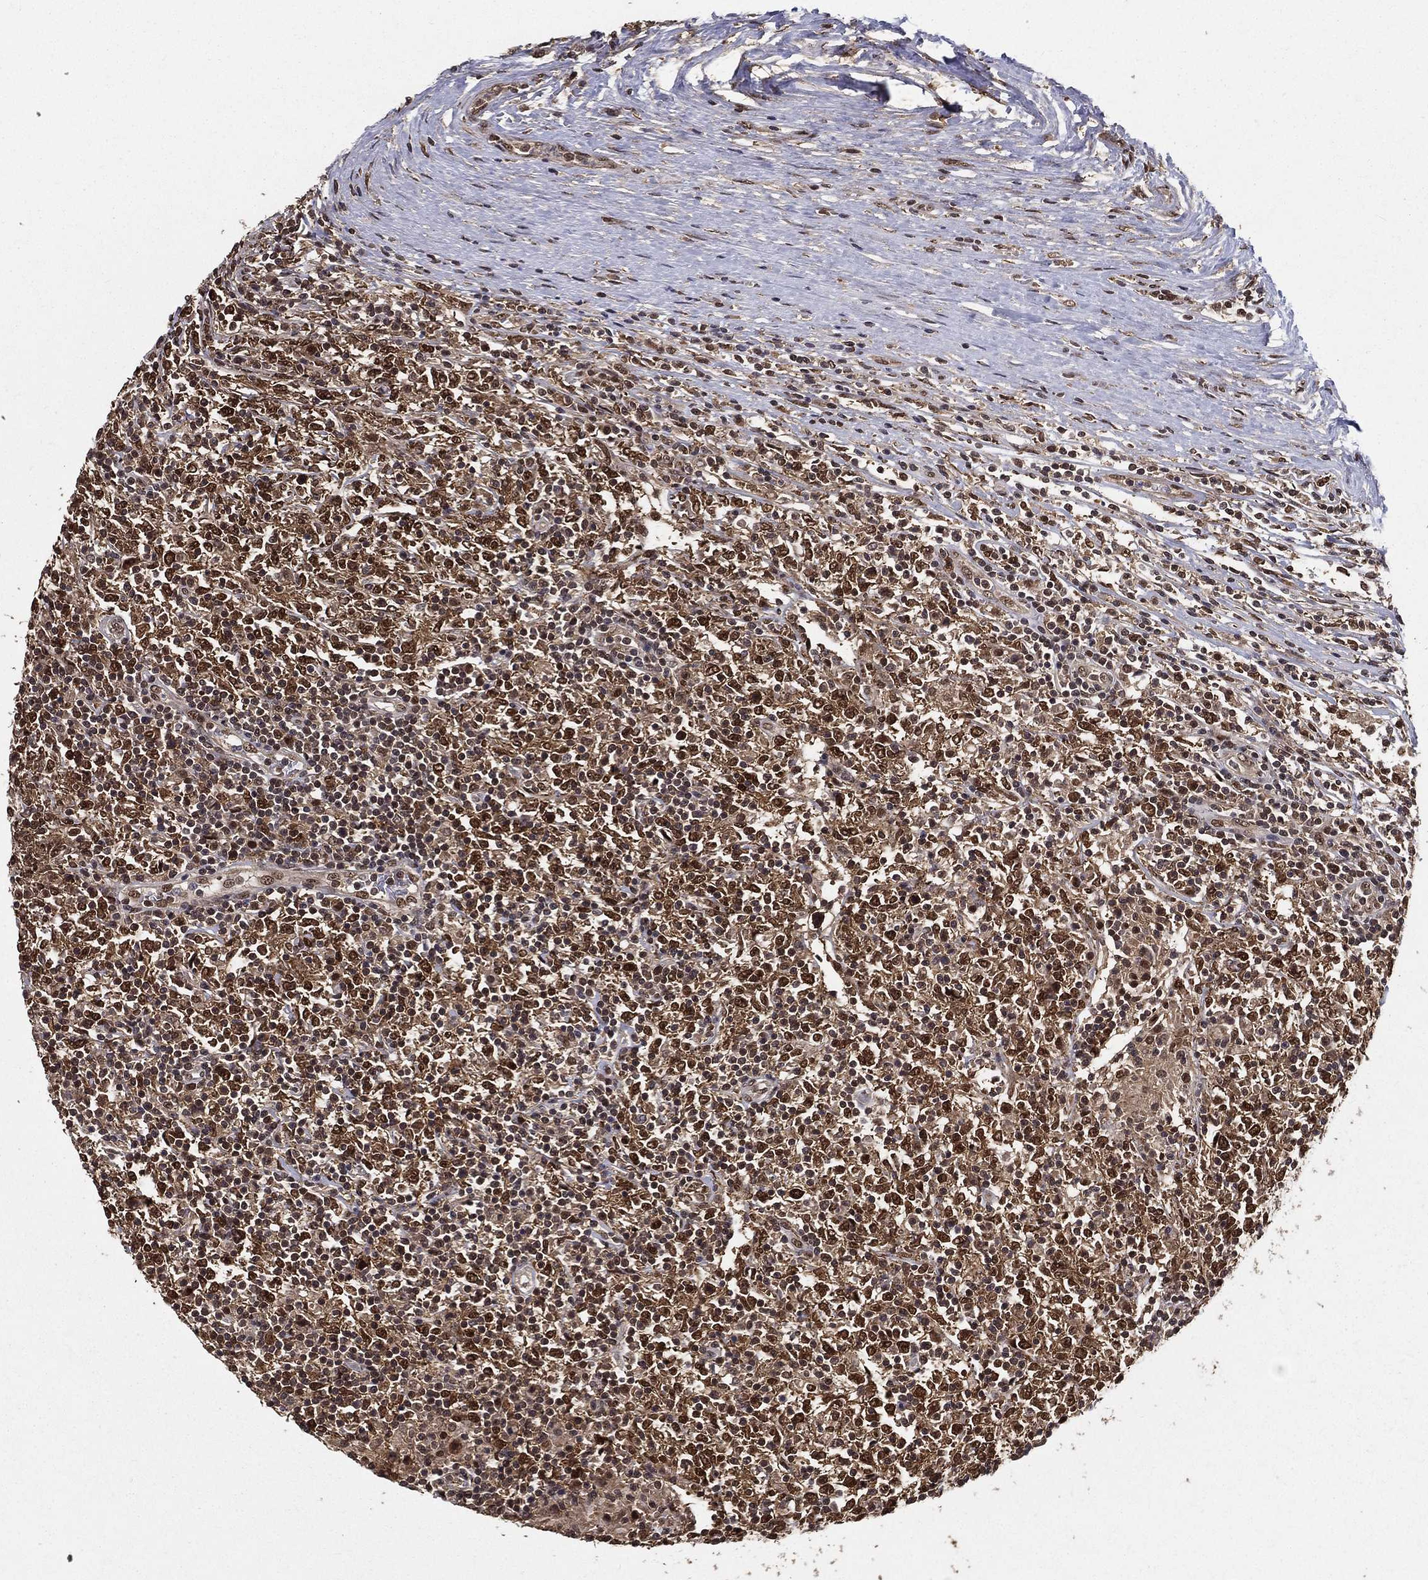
{"staining": {"intensity": "moderate", "quantity": "25%-75%", "location": "nuclear"}, "tissue": "lymphoma", "cell_type": "Tumor cells", "image_type": "cancer", "snomed": [{"axis": "morphology", "description": "Malignant lymphoma, non-Hodgkin's type, High grade"}, {"axis": "topography", "description": "Lymph node"}], "caption": "Immunohistochemical staining of human lymphoma shows medium levels of moderate nuclear protein positivity in approximately 25%-75% of tumor cells.", "gene": "CARM1", "patient": {"sex": "female", "age": 84}}